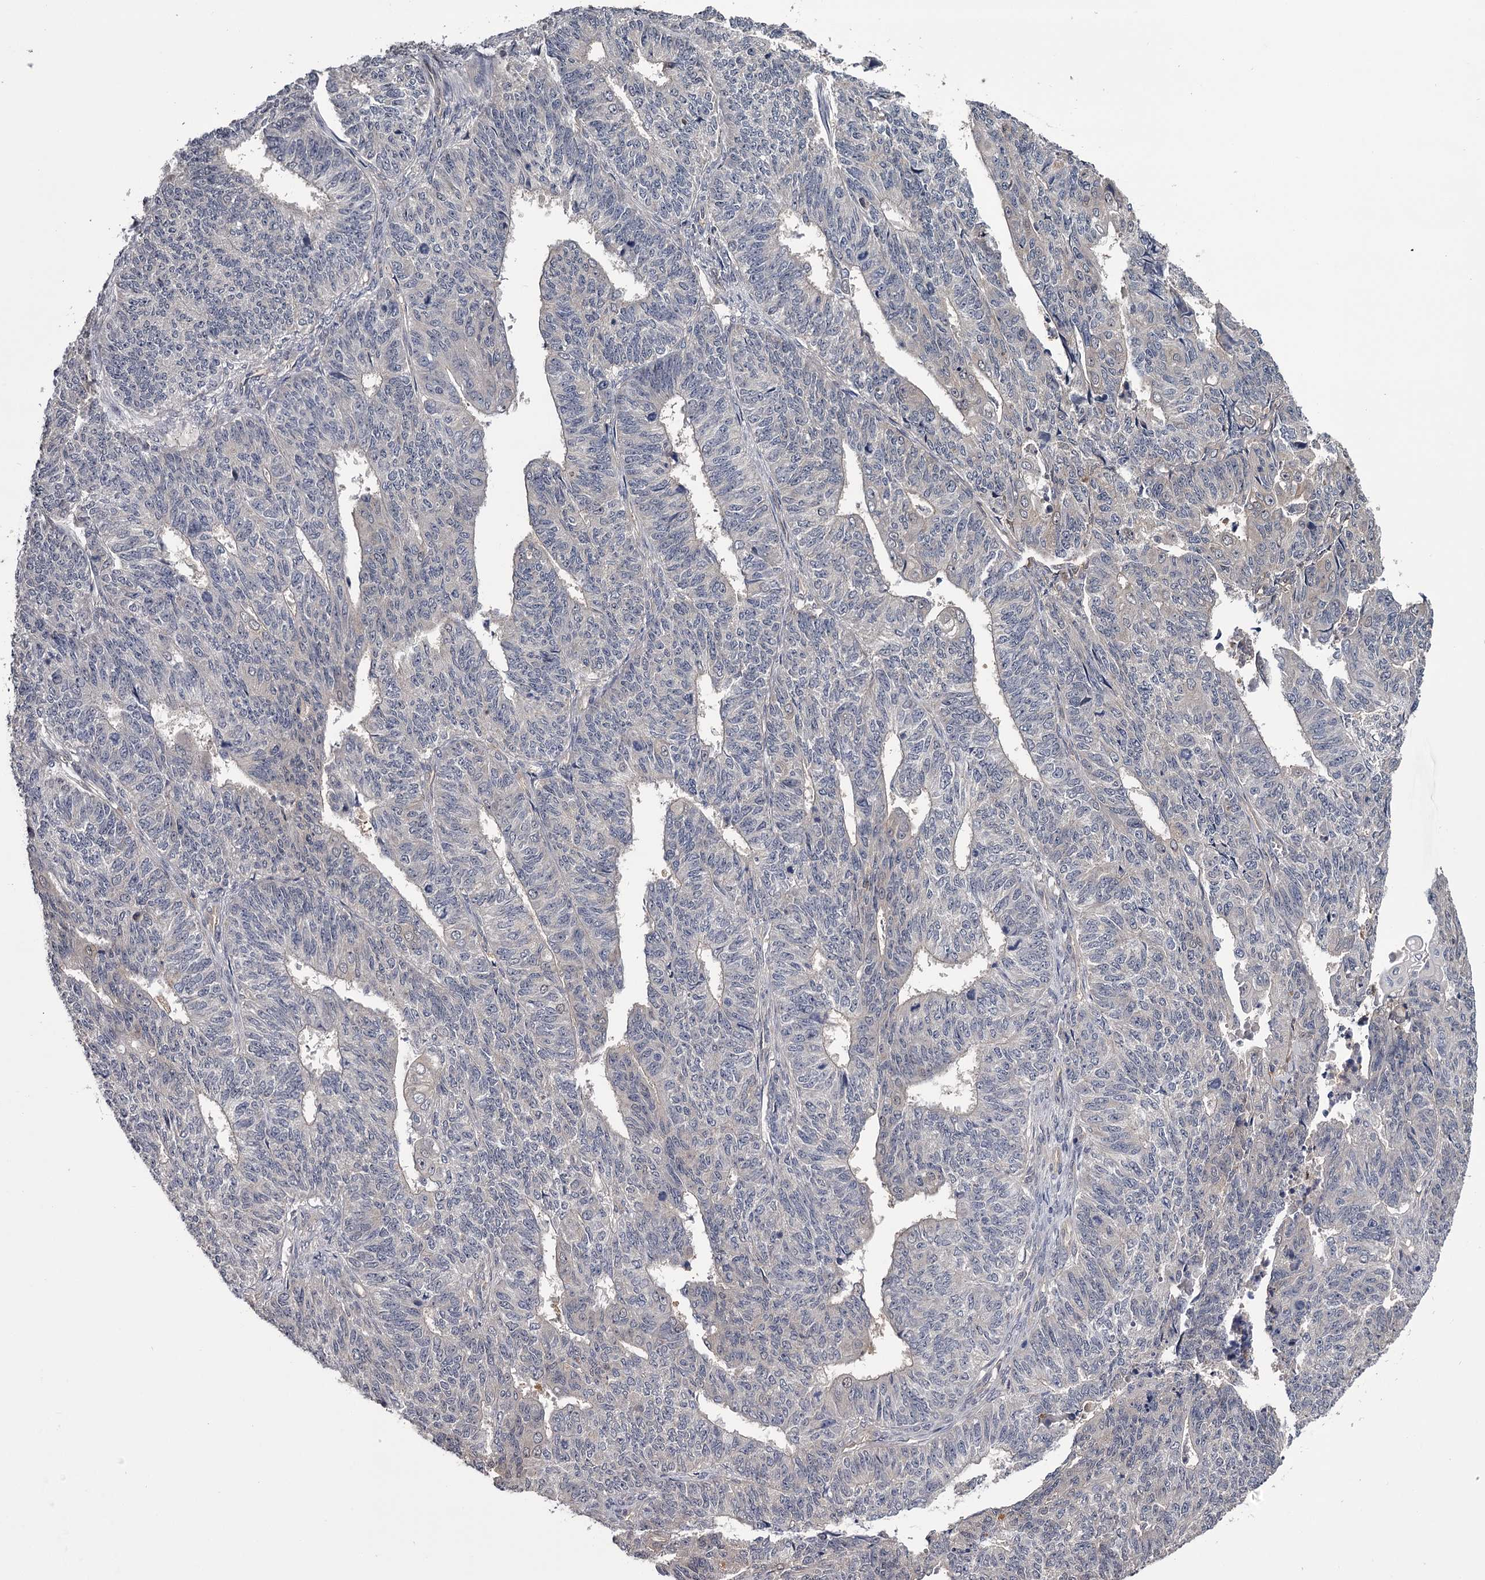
{"staining": {"intensity": "negative", "quantity": "none", "location": "none"}, "tissue": "endometrial cancer", "cell_type": "Tumor cells", "image_type": "cancer", "snomed": [{"axis": "morphology", "description": "Adenocarcinoma, NOS"}, {"axis": "topography", "description": "Endometrium"}], "caption": "A photomicrograph of adenocarcinoma (endometrial) stained for a protein exhibits no brown staining in tumor cells.", "gene": "GSTO1", "patient": {"sex": "female", "age": 32}}